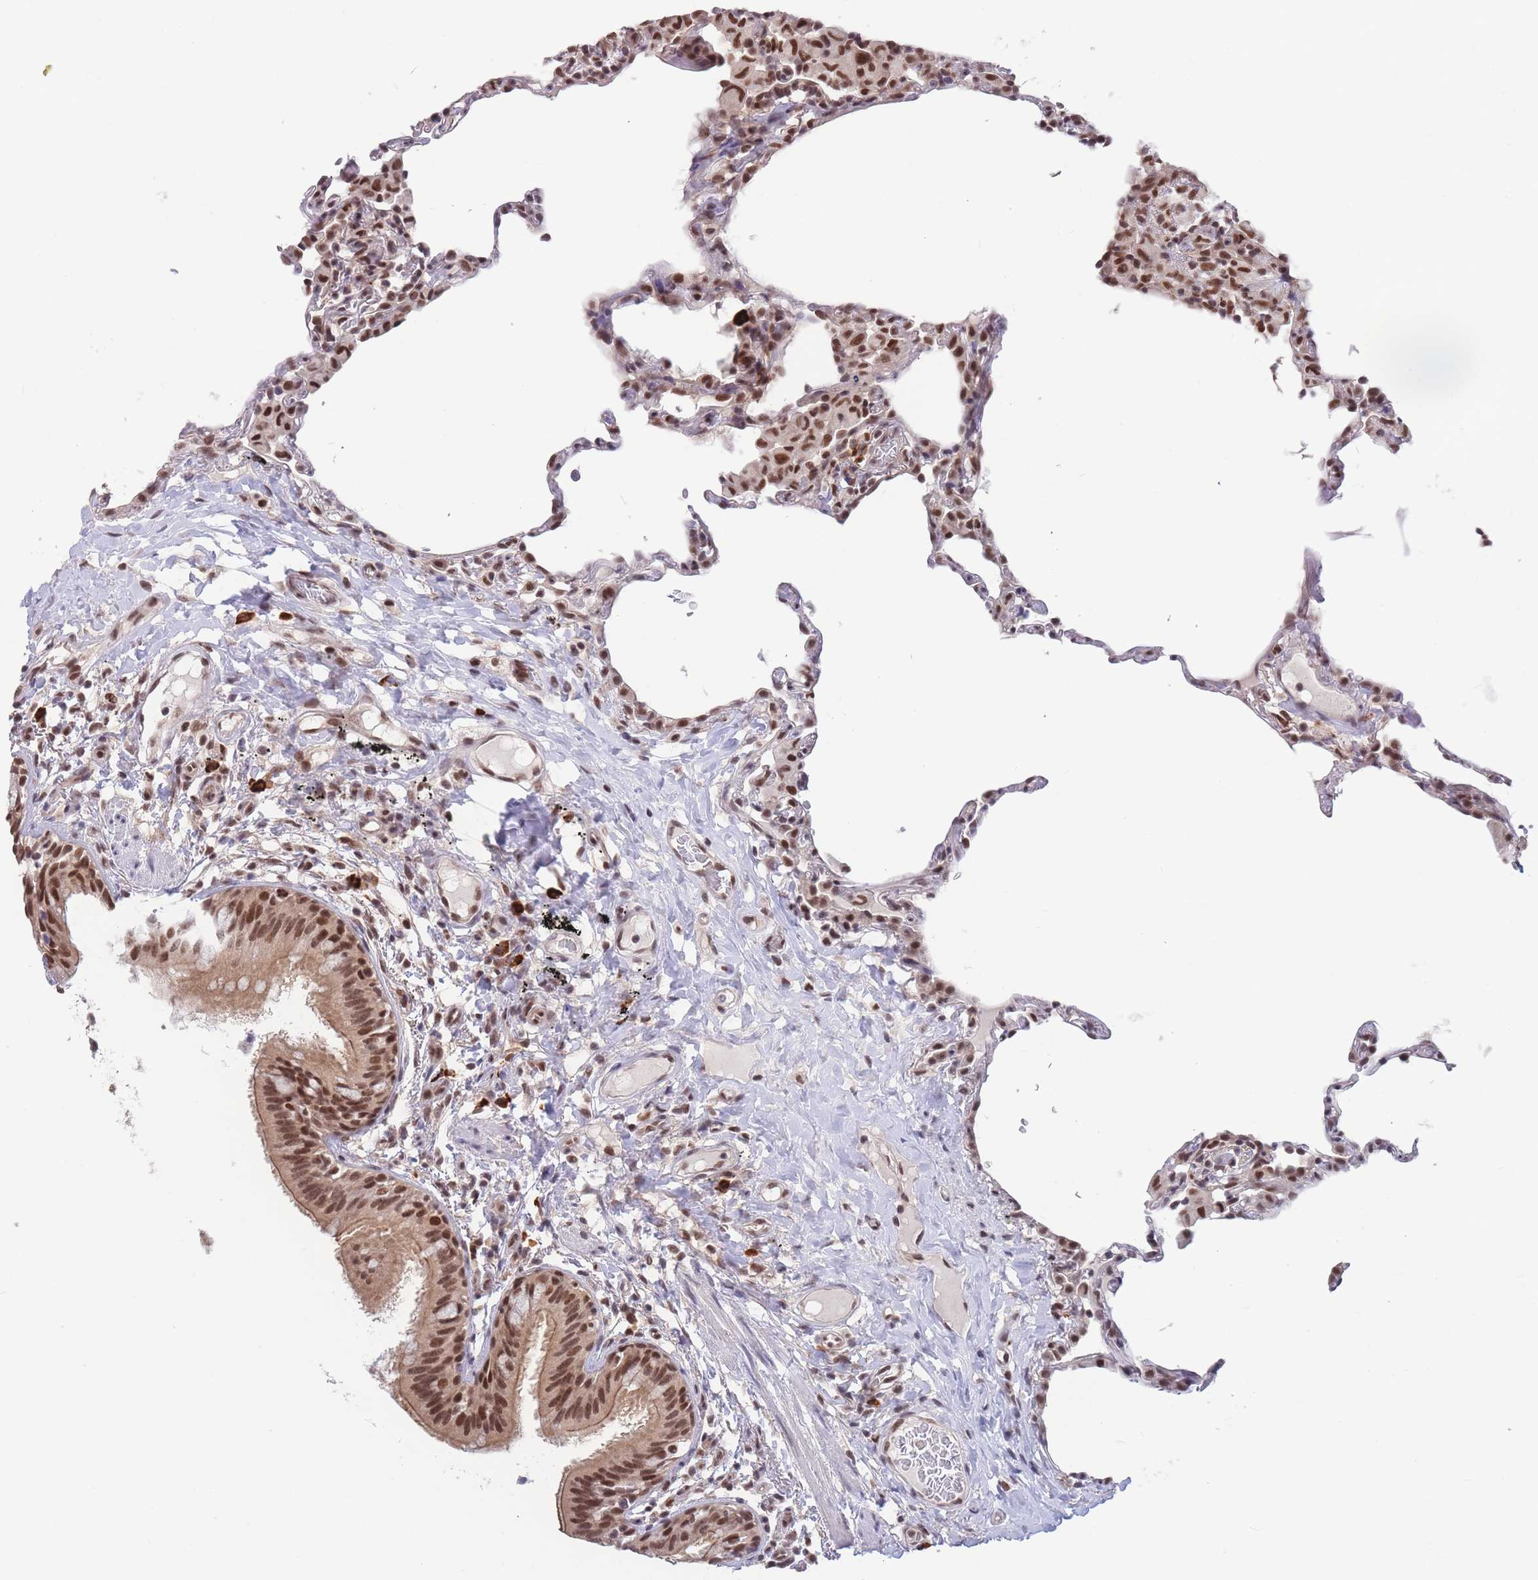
{"staining": {"intensity": "moderate", "quantity": "25%-75%", "location": "nuclear"}, "tissue": "lung", "cell_type": "Alveolar cells", "image_type": "normal", "snomed": [{"axis": "morphology", "description": "Normal tissue, NOS"}, {"axis": "topography", "description": "Lung"}], "caption": "Immunohistochemical staining of unremarkable human lung reveals 25%-75% levels of moderate nuclear protein staining in about 25%-75% of alveolar cells. (DAB = brown stain, brightfield microscopy at high magnification).", "gene": "SMAD9", "patient": {"sex": "female", "age": 57}}